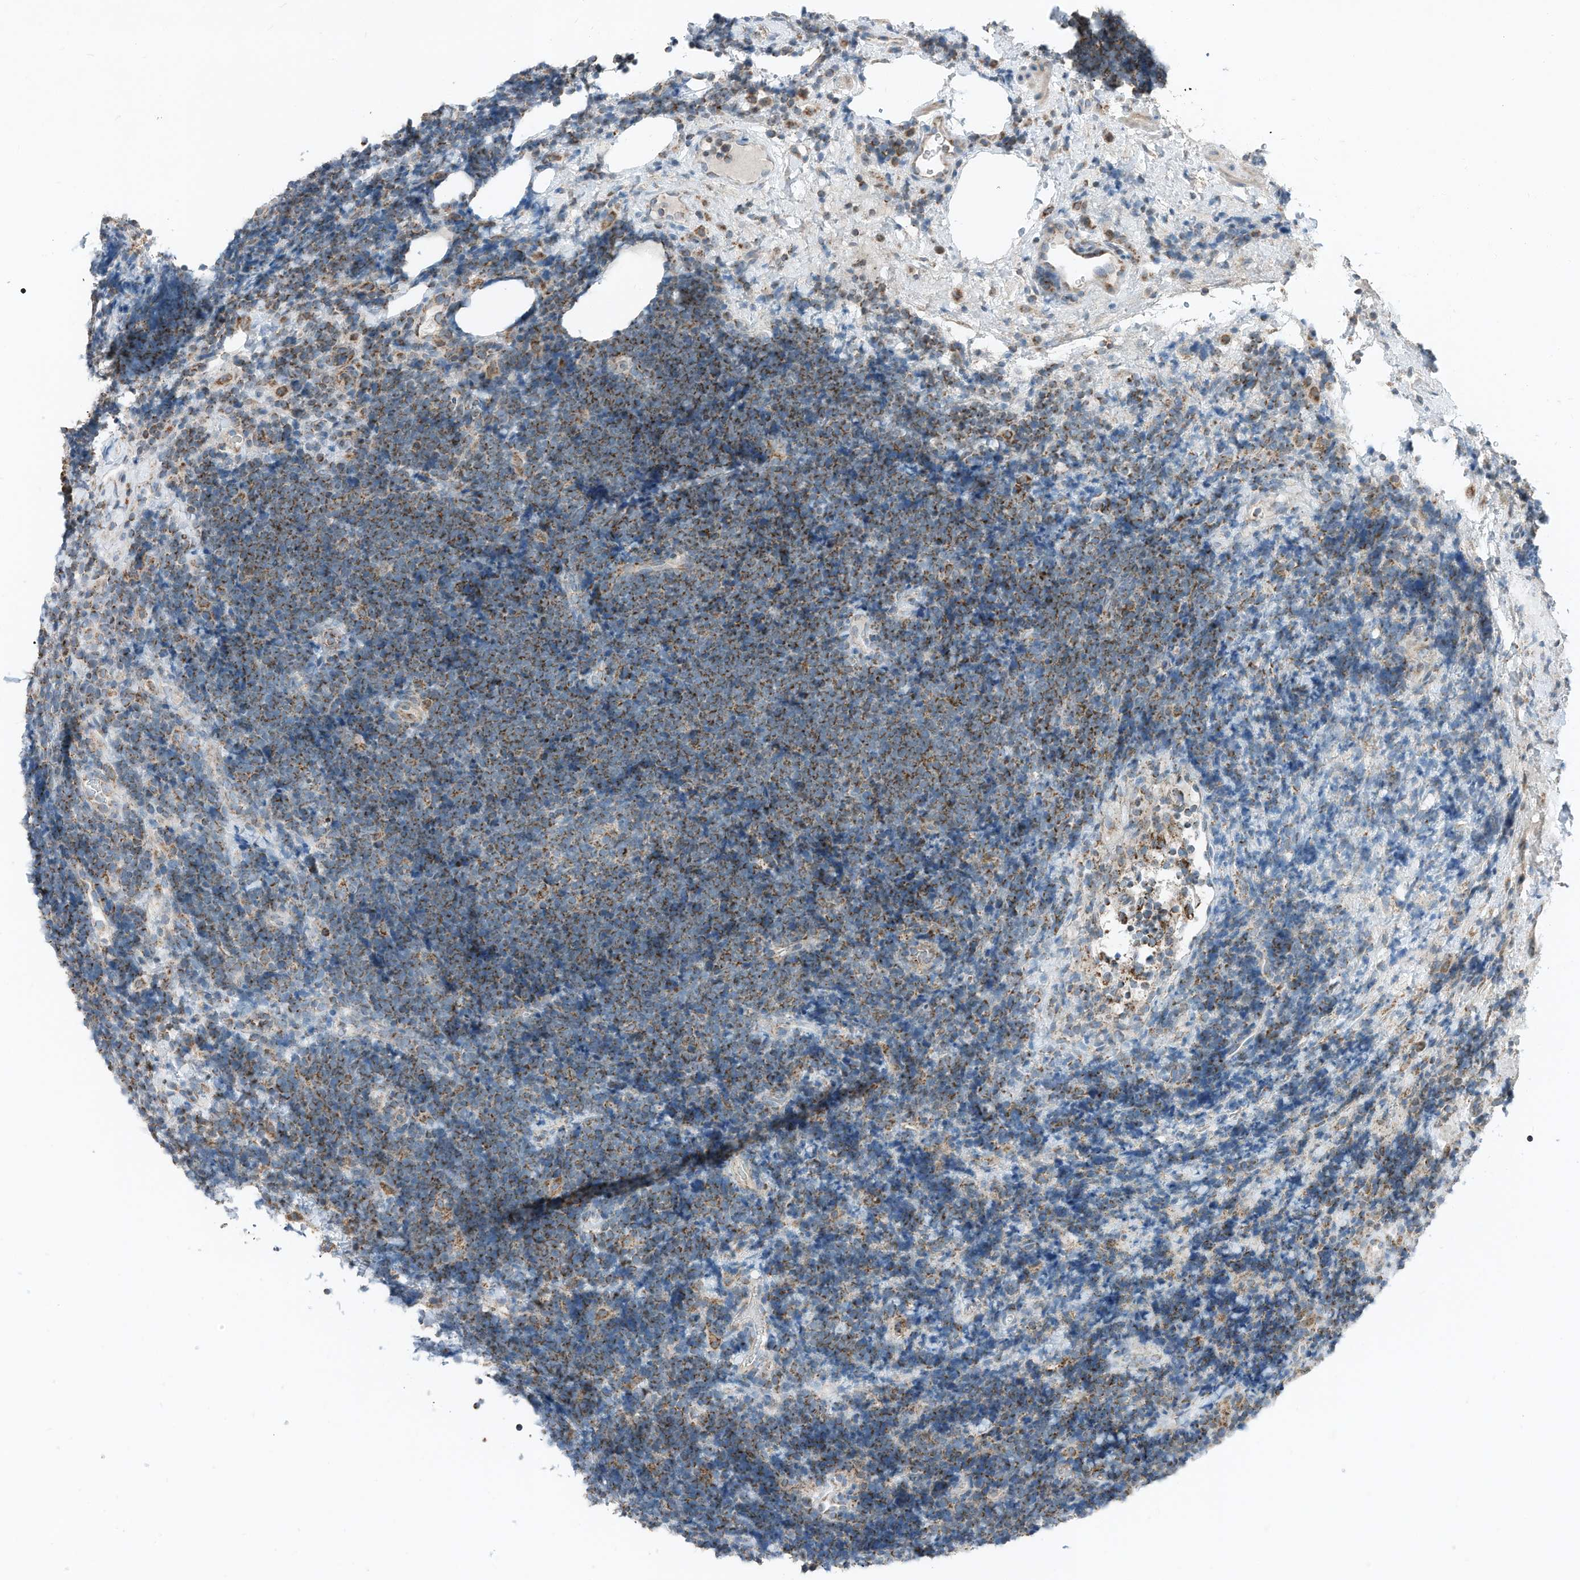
{"staining": {"intensity": "moderate", "quantity": ">75%", "location": "cytoplasmic/membranous"}, "tissue": "lymphoma", "cell_type": "Tumor cells", "image_type": "cancer", "snomed": [{"axis": "morphology", "description": "Malignant lymphoma, non-Hodgkin's type, High grade"}, {"axis": "topography", "description": "Lymph node"}], "caption": "This micrograph reveals malignant lymphoma, non-Hodgkin's type (high-grade) stained with immunohistochemistry to label a protein in brown. The cytoplasmic/membranous of tumor cells show moderate positivity for the protein. Nuclei are counter-stained blue.", "gene": "RMND1", "patient": {"sex": "male", "age": 13}}